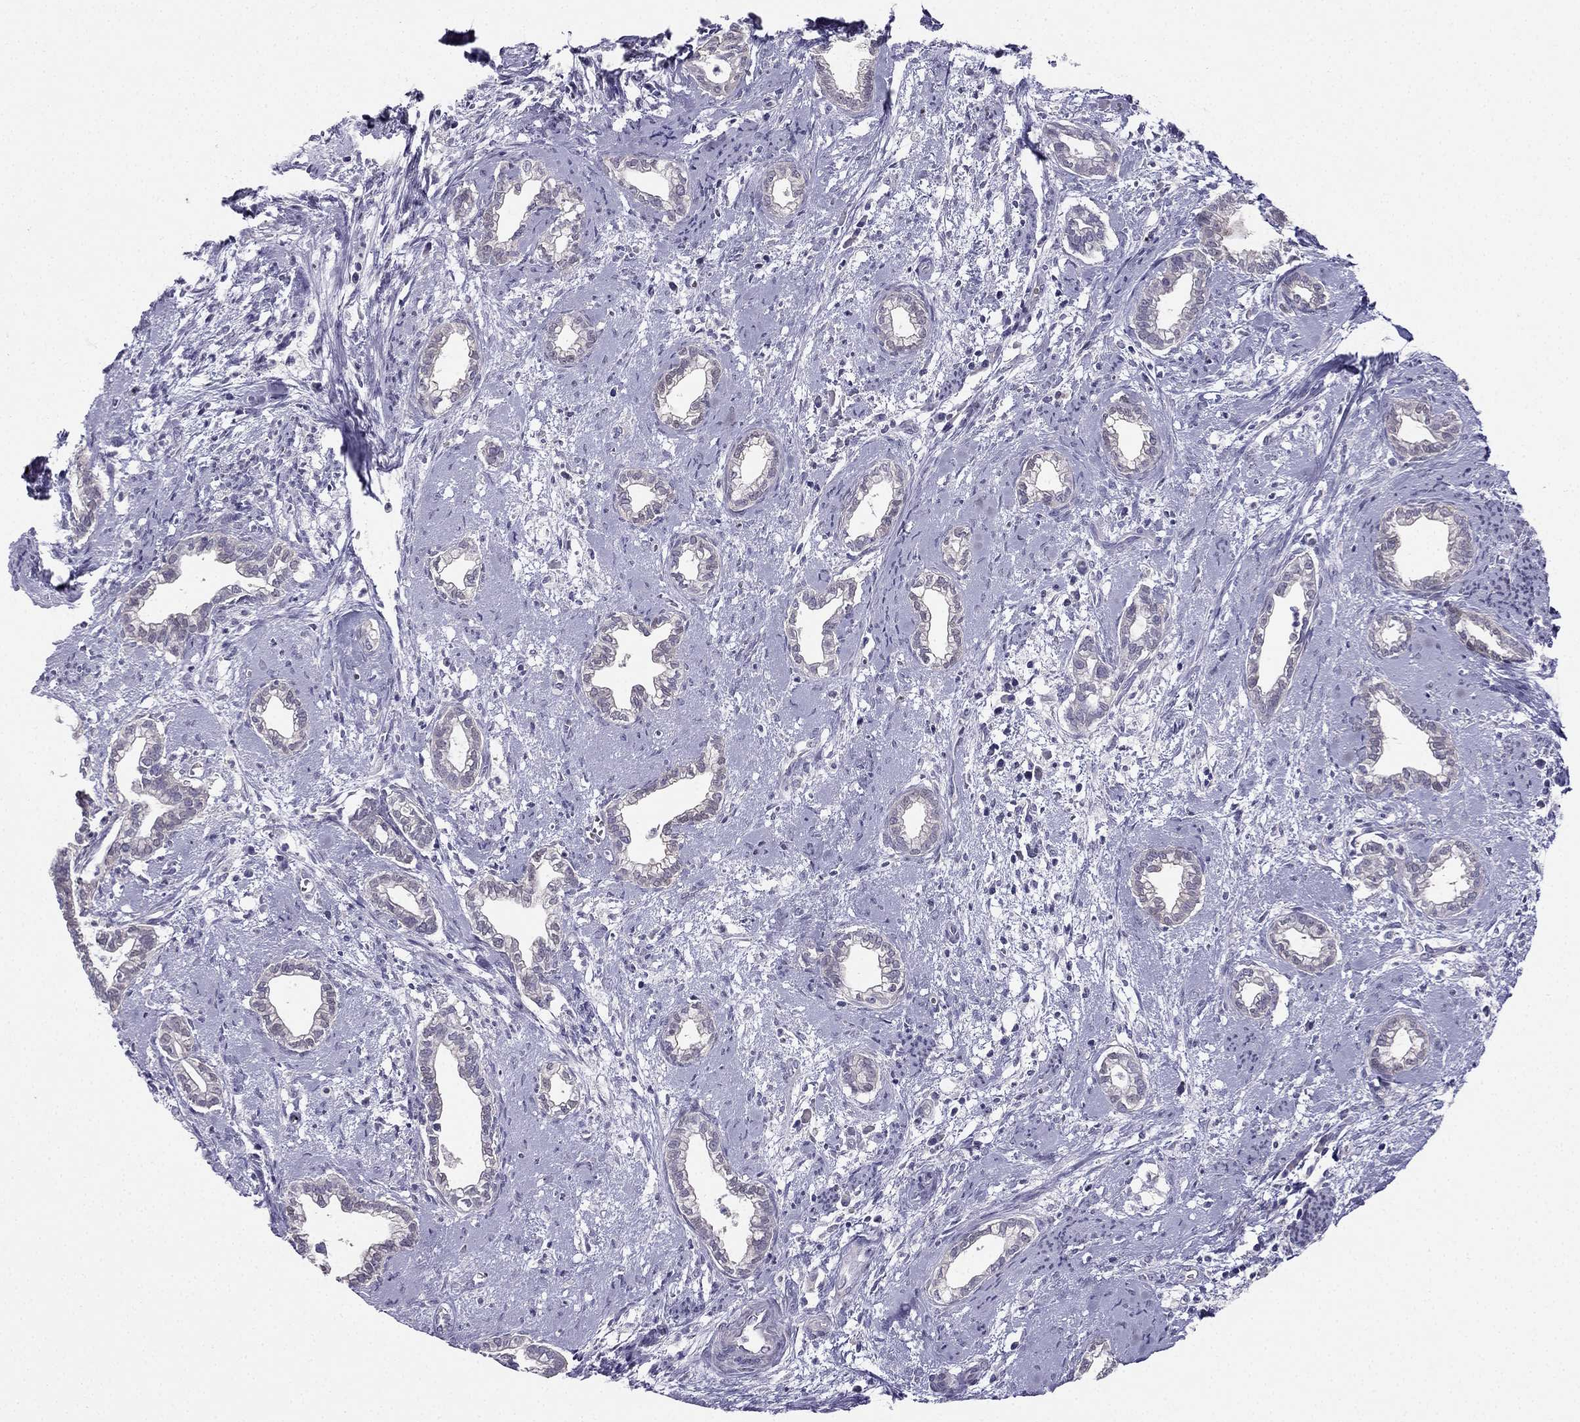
{"staining": {"intensity": "negative", "quantity": "none", "location": "none"}, "tissue": "cervical cancer", "cell_type": "Tumor cells", "image_type": "cancer", "snomed": [{"axis": "morphology", "description": "Adenocarcinoma, NOS"}, {"axis": "topography", "description": "Cervix"}], "caption": "This is a micrograph of immunohistochemistry staining of cervical cancer, which shows no staining in tumor cells.", "gene": "RSPH14", "patient": {"sex": "female", "age": 62}}